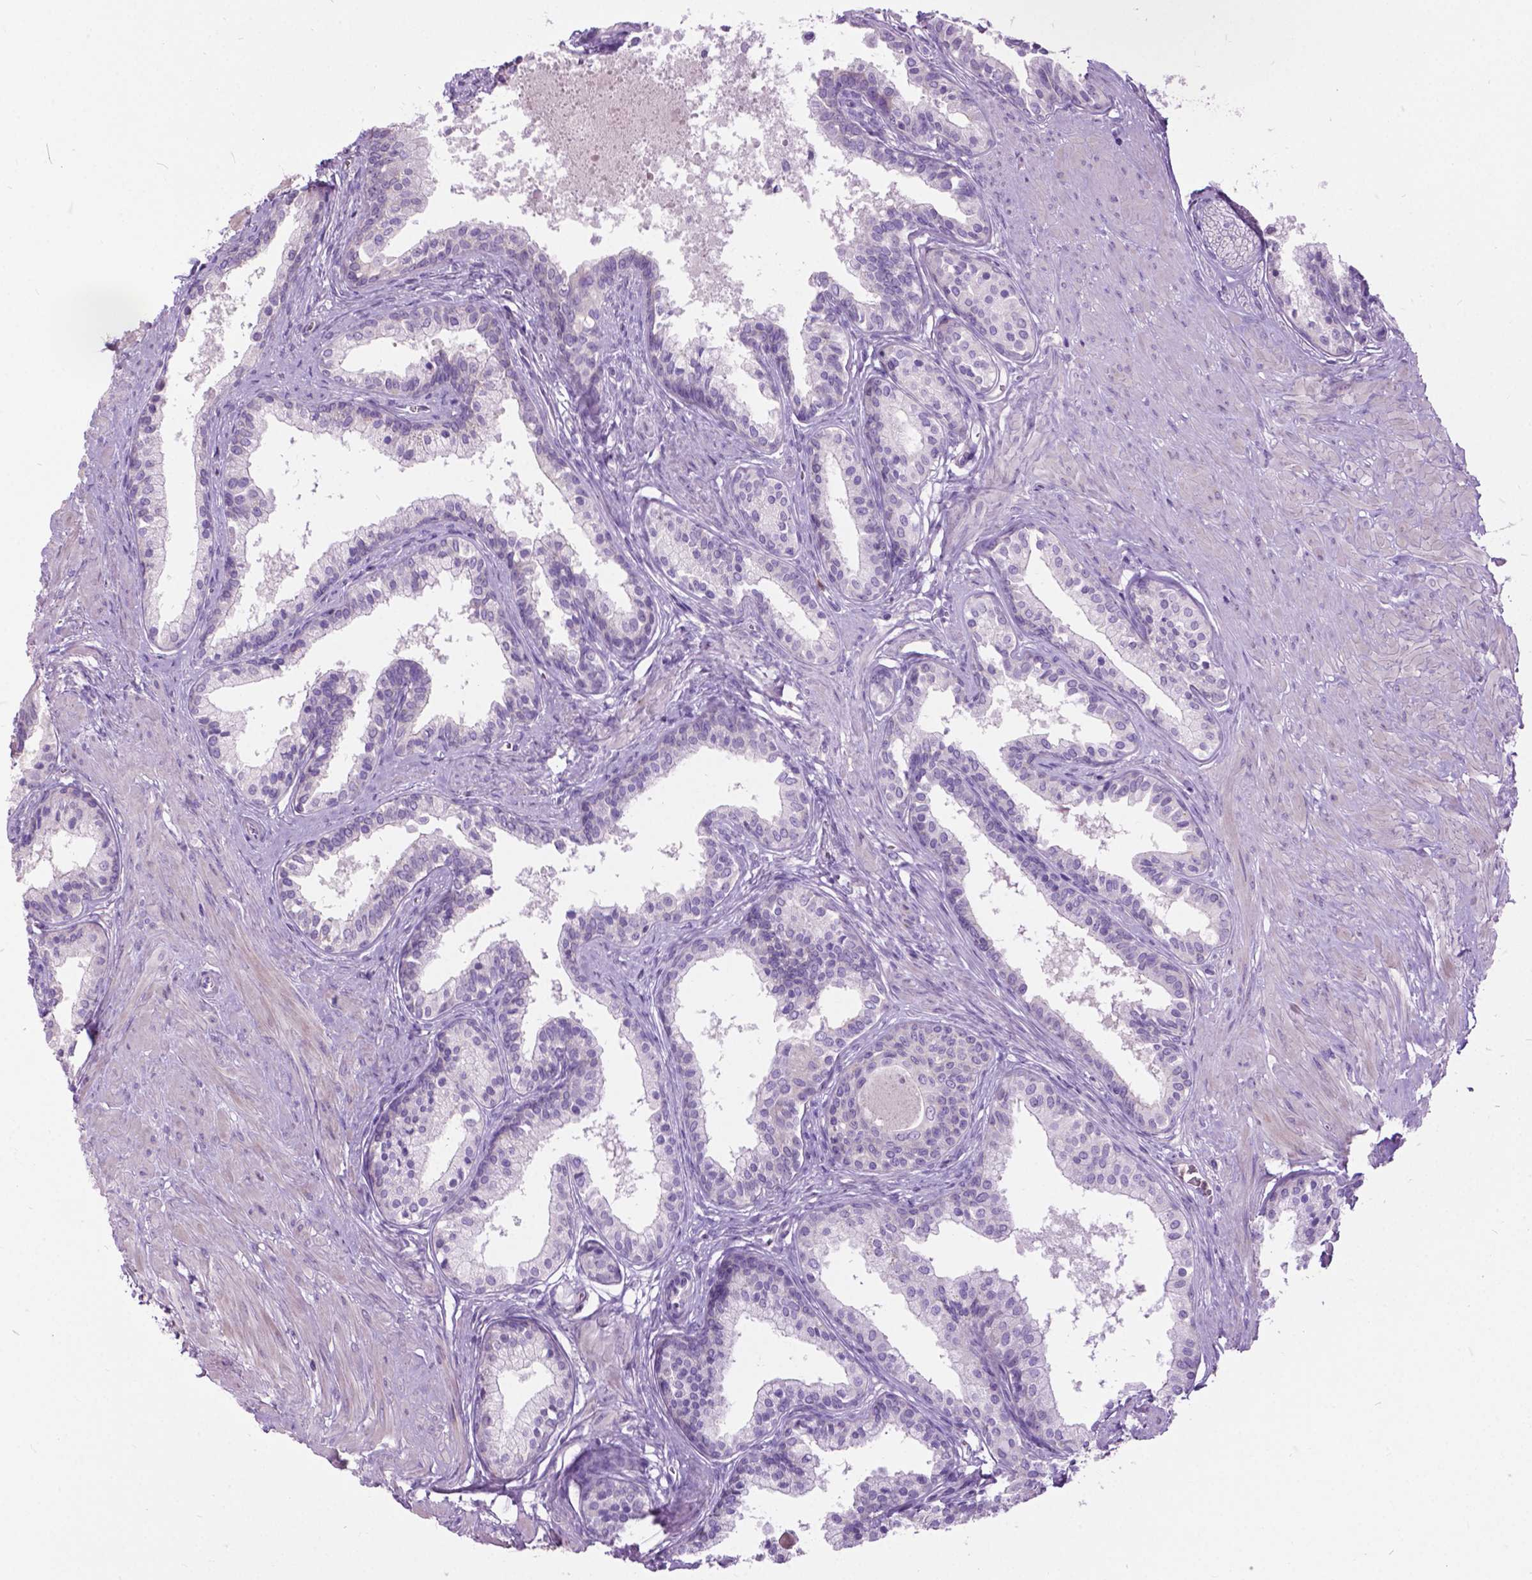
{"staining": {"intensity": "negative", "quantity": "none", "location": "none"}, "tissue": "prostate", "cell_type": "Glandular cells", "image_type": "normal", "snomed": [{"axis": "morphology", "description": "Normal tissue, NOS"}, {"axis": "topography", "description": "Prostate"}], "caption": "IHC histopathology image of benign prostate stained for a protein (brown), which exhibits no staining in glandular cells. (DAB IHC, high magnification).", "gene": "PRR35", "patient": {"sex": "male", "age": 61}}